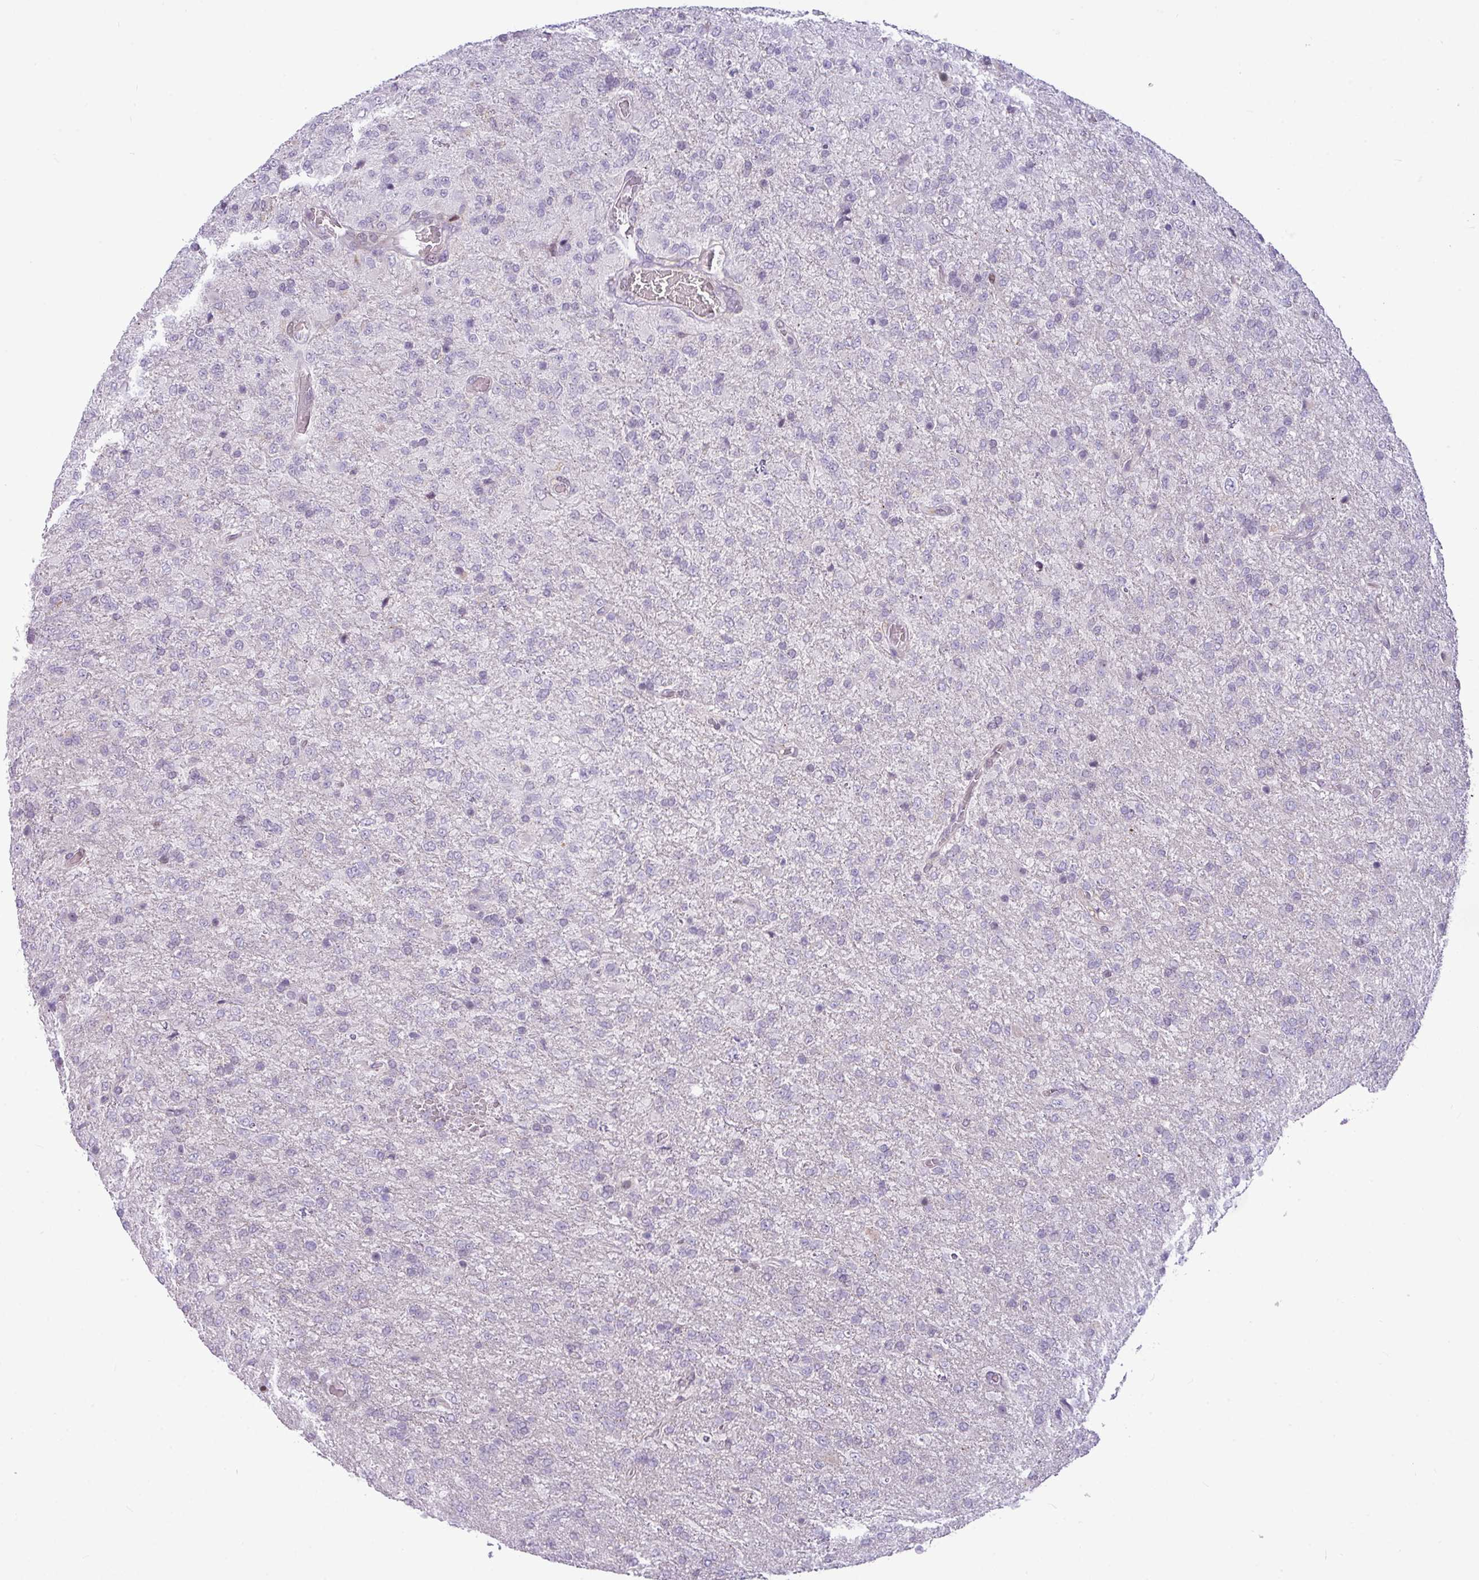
{"staining": {"intensity": "negative", "quantity": "none", "location": "none"}, "tissue": "glioma", "cell_type": "Tumor cells", "image_type": "cancer", "snomed": [{"axis": "morphology", "description": "Glioma, malignant, High grade"}, {"axis": "topography", "description": "Brain"}], "caption": "IHC of malignant glioma (high-grade) displays no positivity in tumor cells.", "gene": "SLC66A2", "patient": {"sex": "female", "age": 74}}